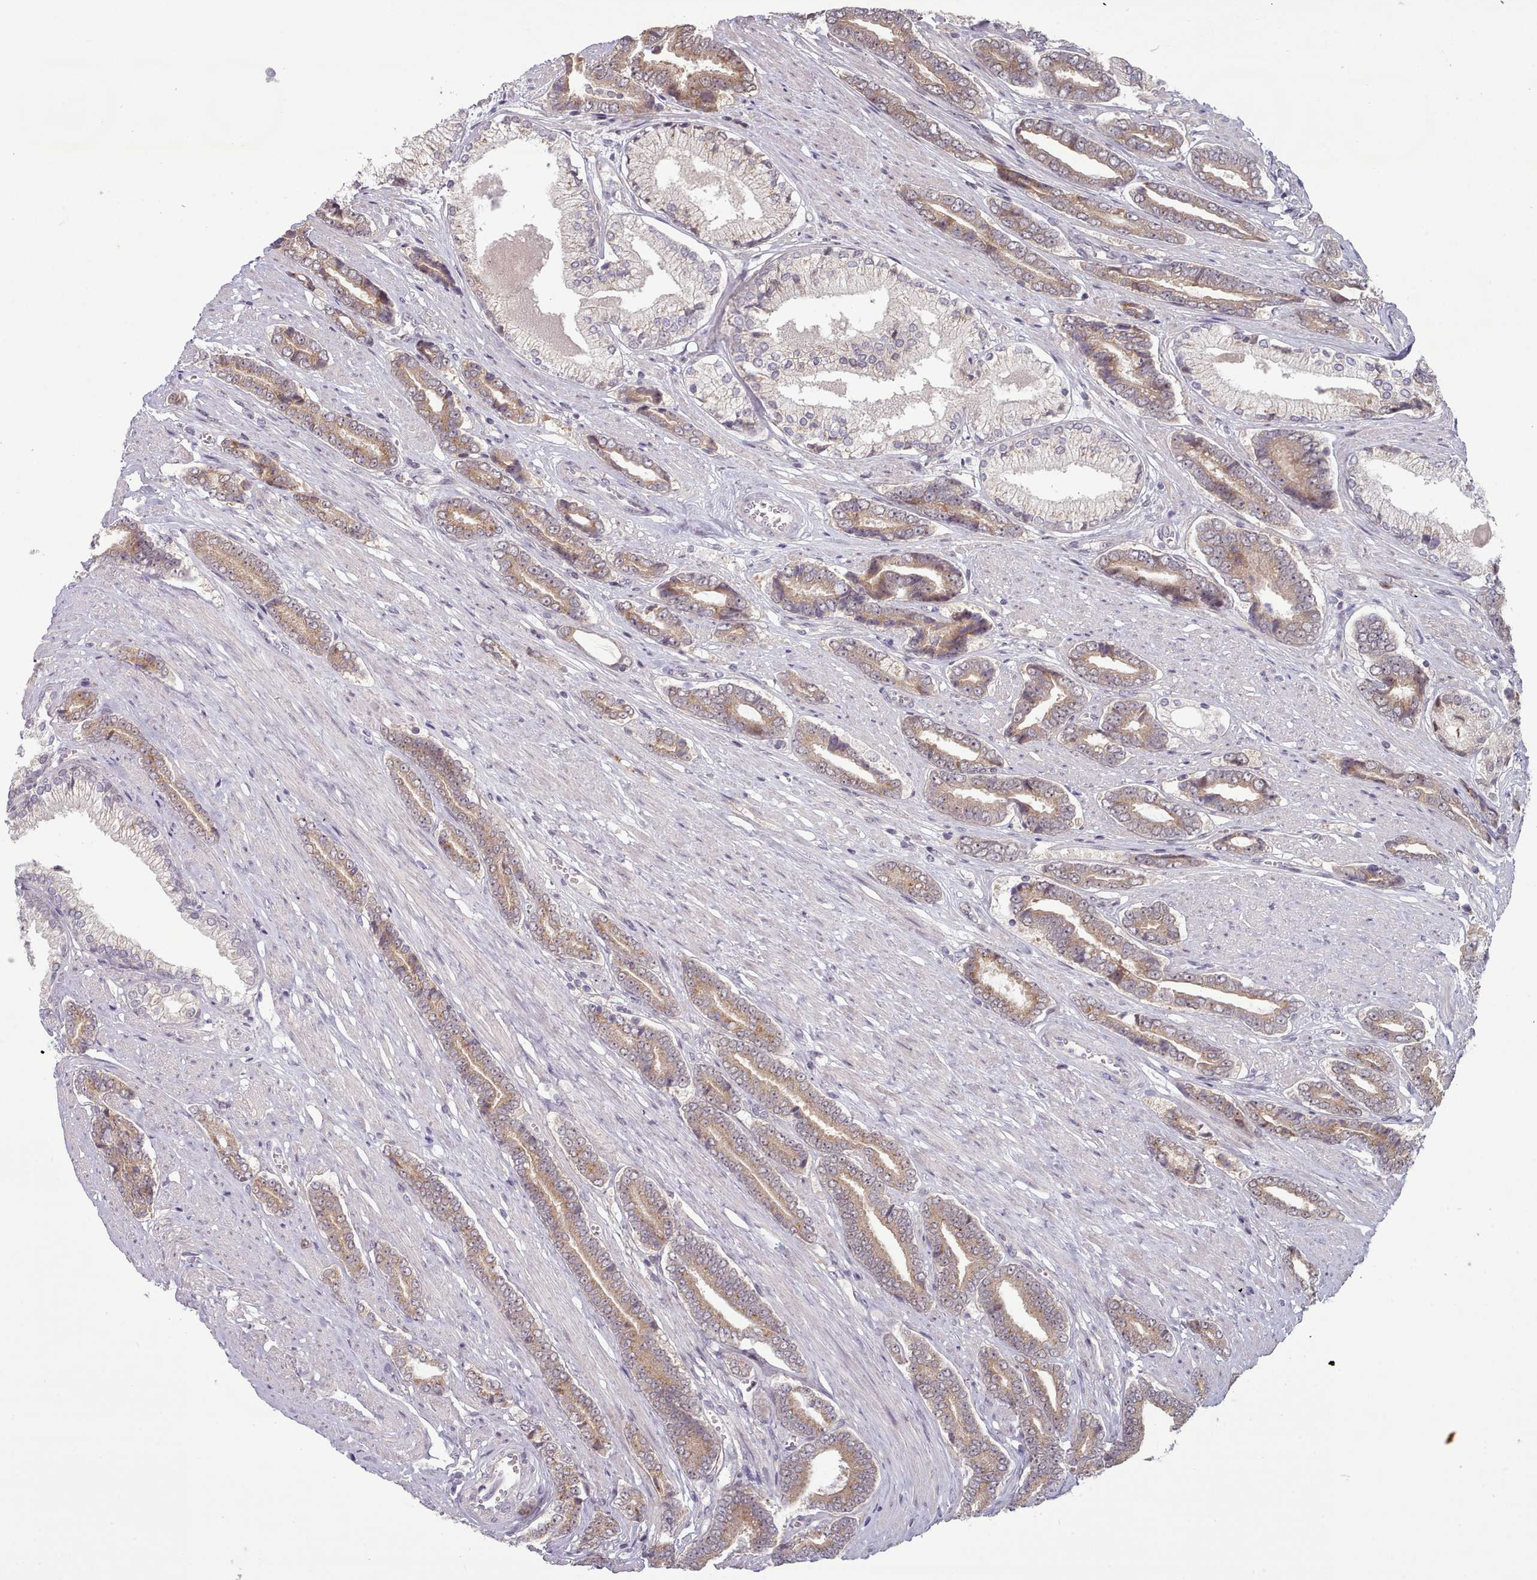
{"staining": {"intensity": "weak", "quantity": ">75%", "location": "cytoplasmic/membranous"}, "tissue": "prostate cancer", "cell_type": "Tumor cells", "image_type": "cancer", "snomed": [{"axis": "morphology", "description": "Adenocarcinoma, NOS"}, {"axis": "topography", "description": "Prostate and seminal vesicle, NOS"}], "caption": "Immunohistochemistry photomicrograph of adenocarcinoma (prostate) stained for a protein (brown), which demonstrates low levels of weak cytoplasmic/membranous positivity in about >75% of tumor cells.", "gene": "CLNS1A", "patient": {"sex": "male", "age": 76}}